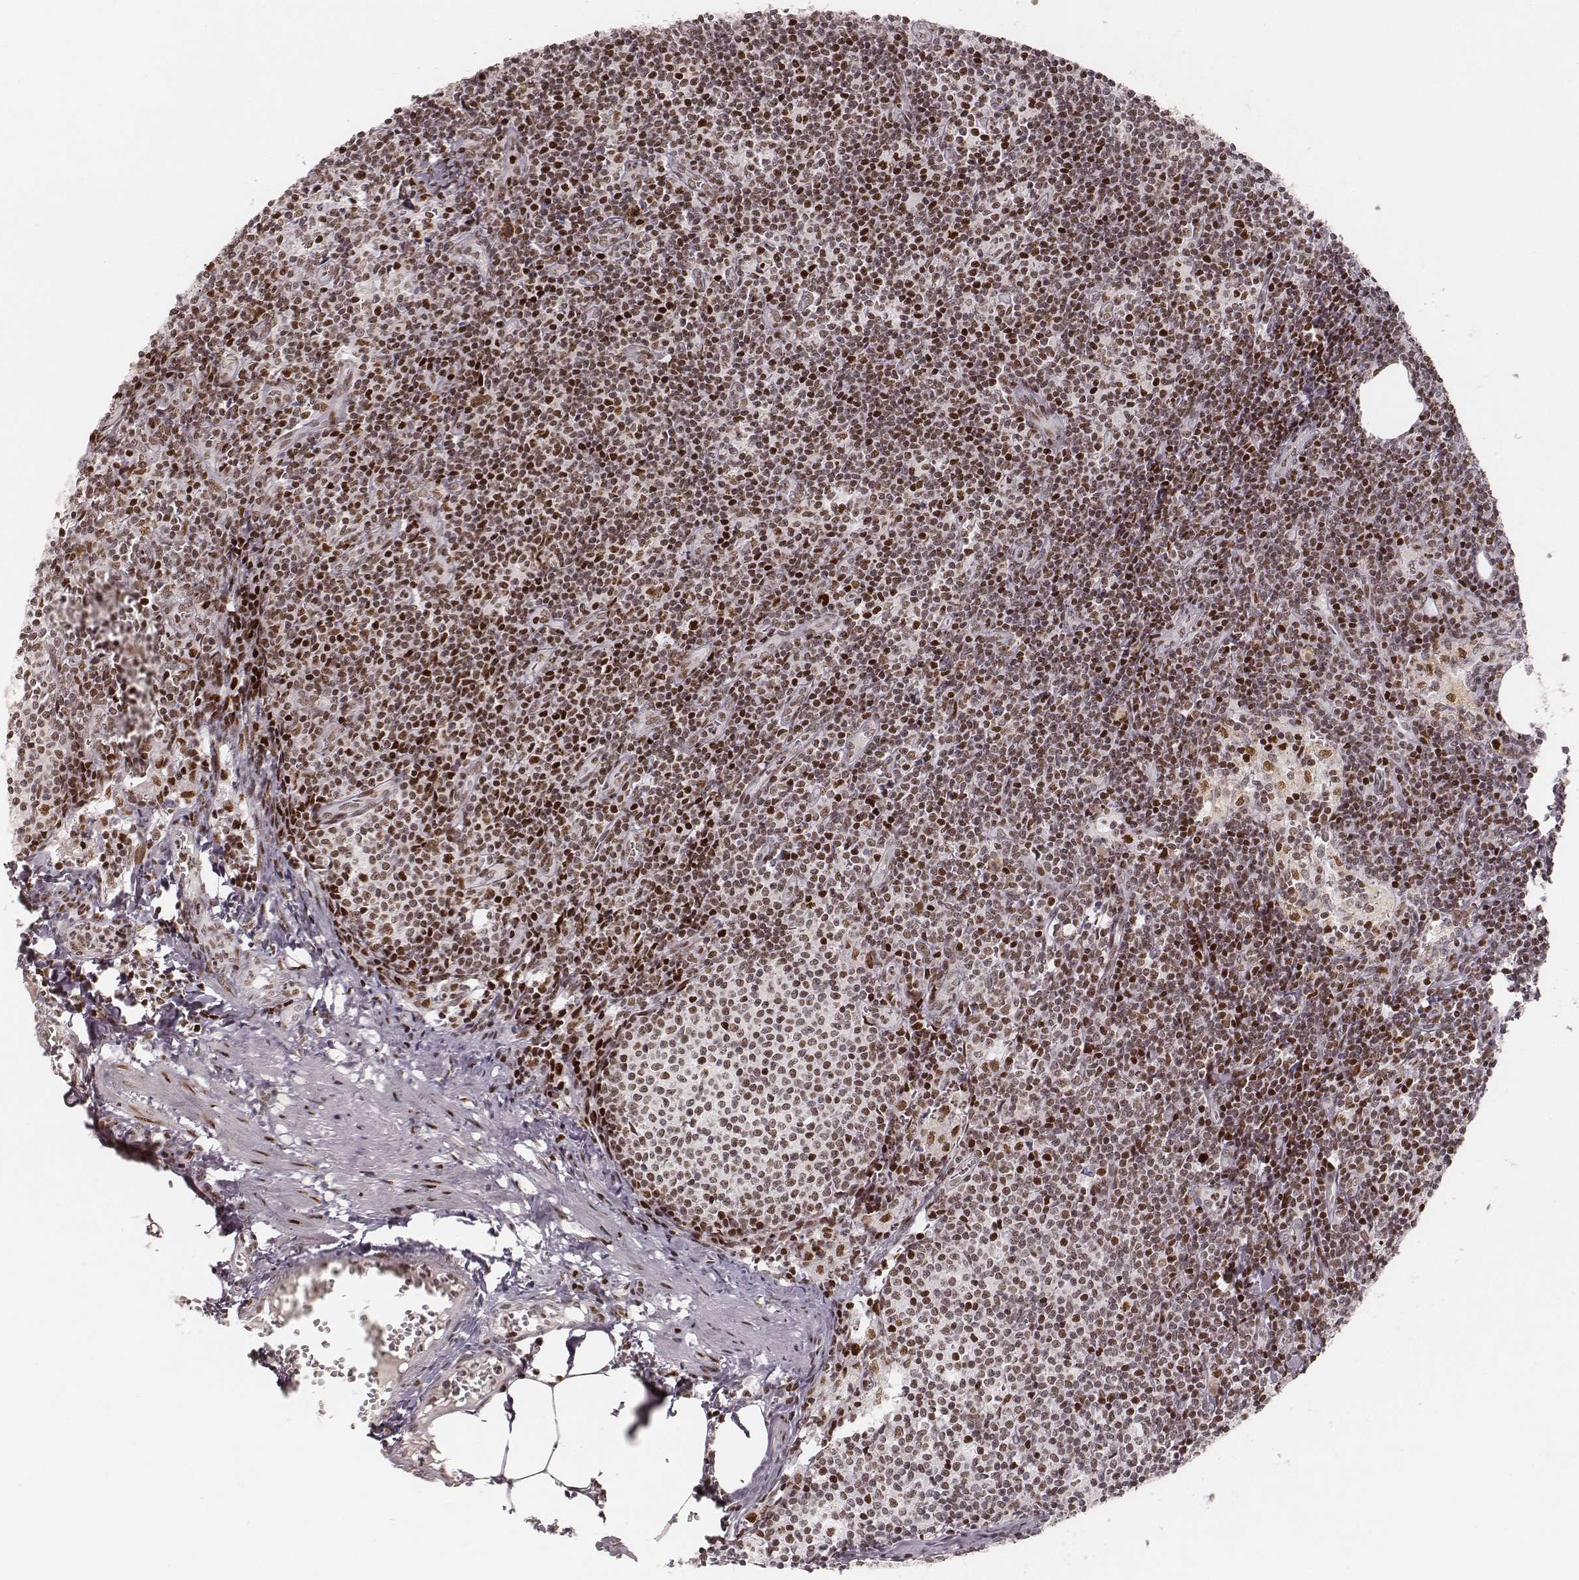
{"staining": {"intensity": "strong", "quantity": ">75%", "location": "nuclear"}, "tissue": "lymph node", "cell_type": "Germinal center cells", "image_type": "normal", "snomed": [{"axis": "morphology", "description": "Normal tissue, NOS"}, {"axis": "topography", "description": "Lymph node"}], "caption": "Strong nuclear staining is identified in about >75% of germinal center cells in normal lymph node.", "gene": "HNRNPC", "patient": {"sex": "female", "age": 50}}